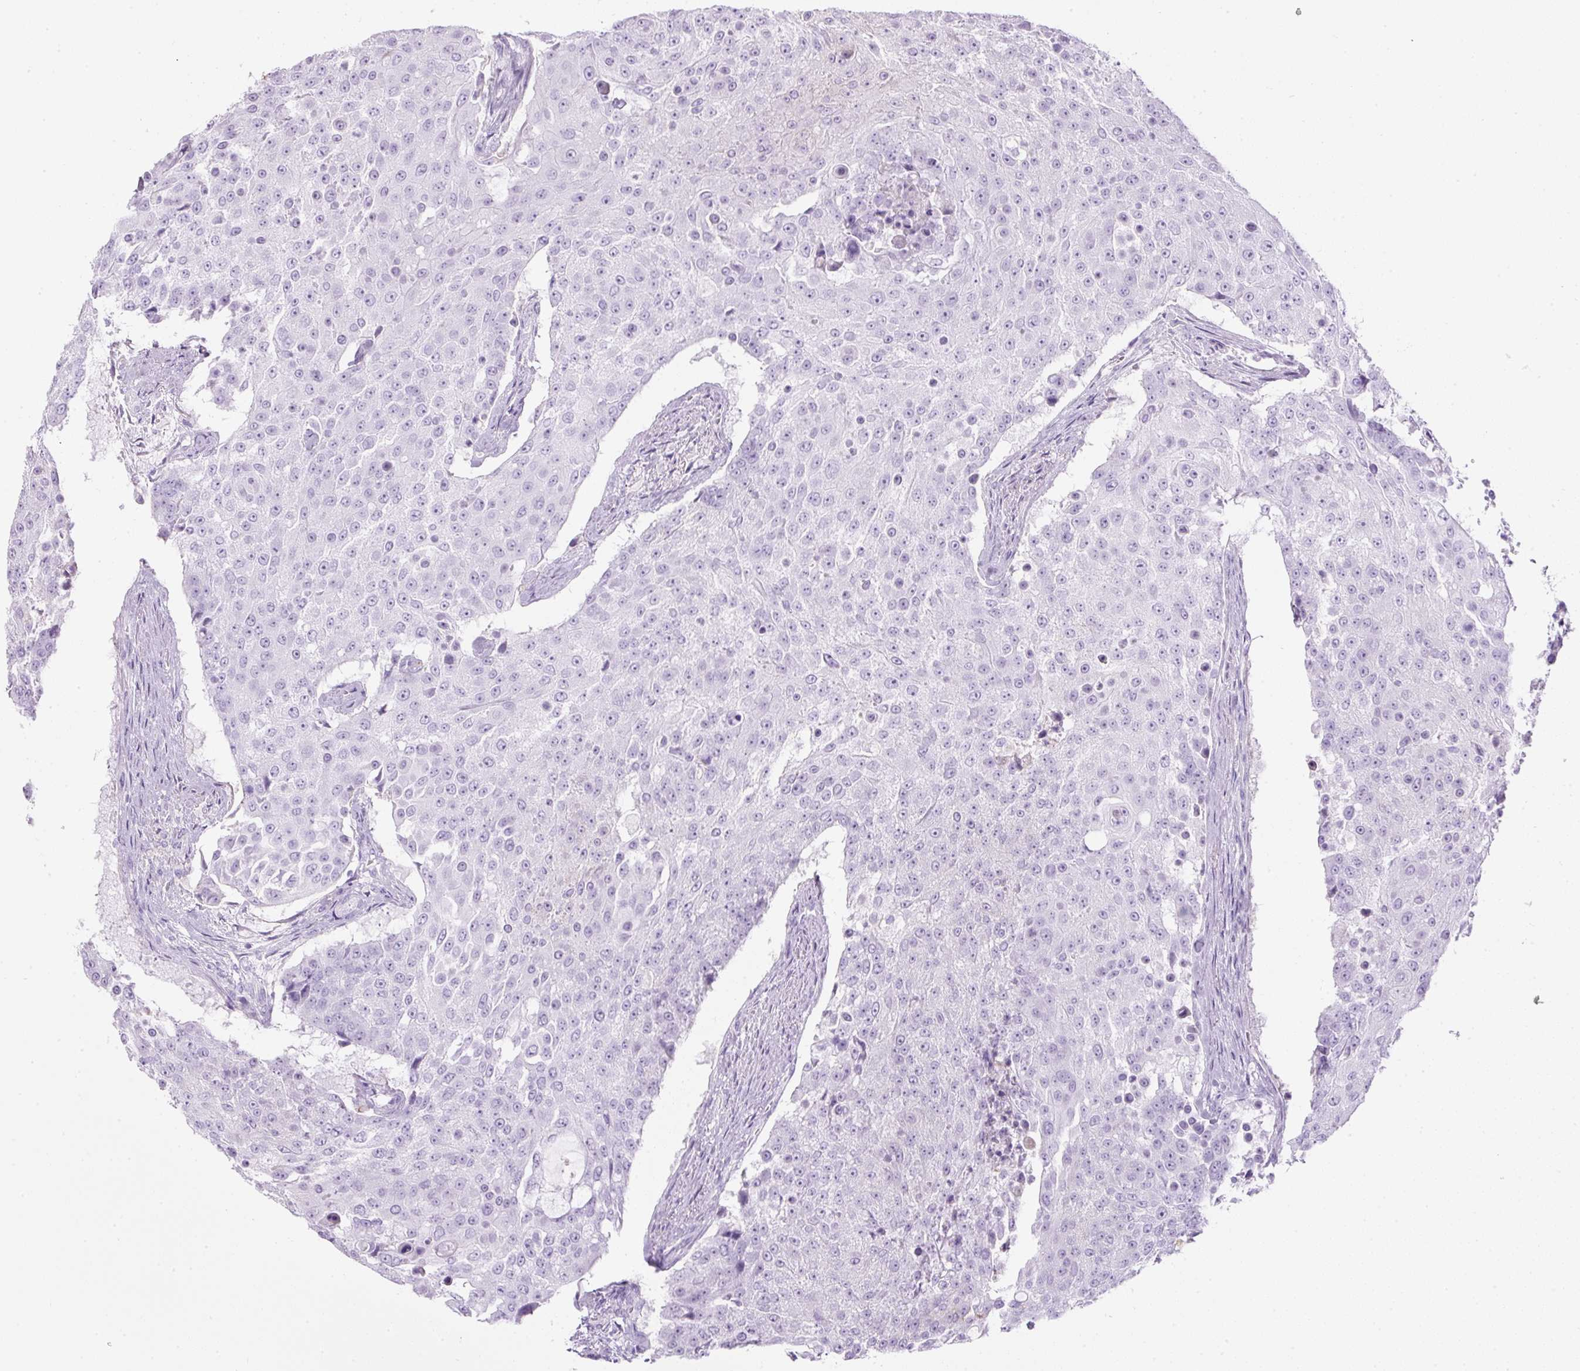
{"staining": {"intensity": "negative", "quantity": "none", "location": "none"}, "tissue": "urothelial cancer", "cell_type": "Tumor cells", "image_type": "cancer", "snomed": [{"axis": "morphology", "description": "Urothelial carcinoma, High grade"}, {"axis": "topography", "description": "Urinary bladder"}], "caption": "There is no significant staining in tumor cells of urothelial cancer.", "gene": "APOA1", "patient": {"sex": "female", "age": 63}}